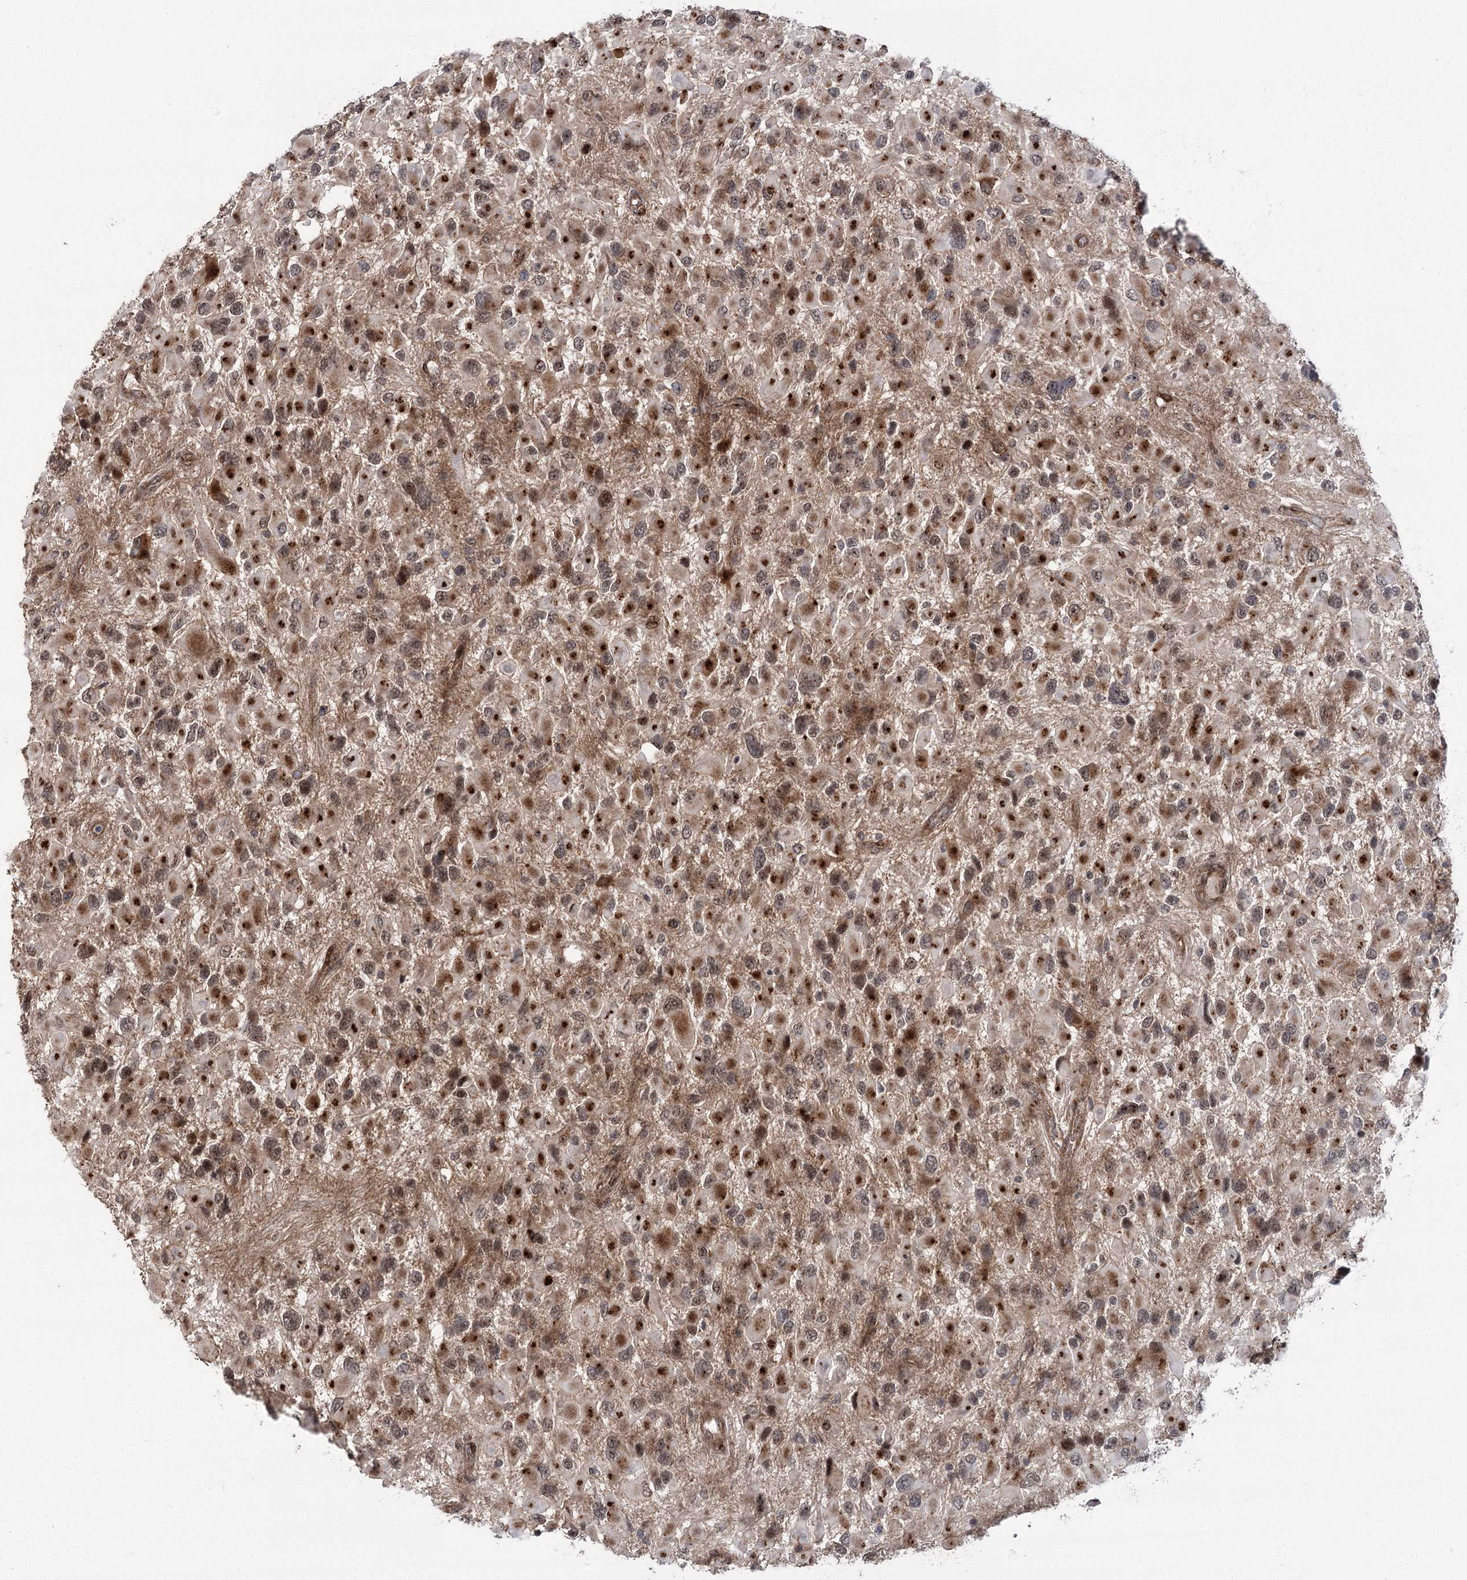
{"staining": {"intensity": "moderate", "quantity": ">75%", "location": "cytoplasmic/membranous,nuclear"}, "tissue": "glioma", "cell_type": "Tumor cells", "image_type": "cancer", "snomed": [{"axis": "morphology", "description": "Glioma, malignant, High grade"}, {"axis": "topography", "description": "Brain"}], "caption": "Immunohistochemical staining of human glioma reveals medium levels of moderate cytoplasmic/membranous and nuclear expression in approximately >75% of tumor cells. (DAB (3,3'-diaminobenzidine) IHC with brightfield microscopy, high magnification).", "gene": "PARM1", "patient": {"sex": "male", "age": 53}}